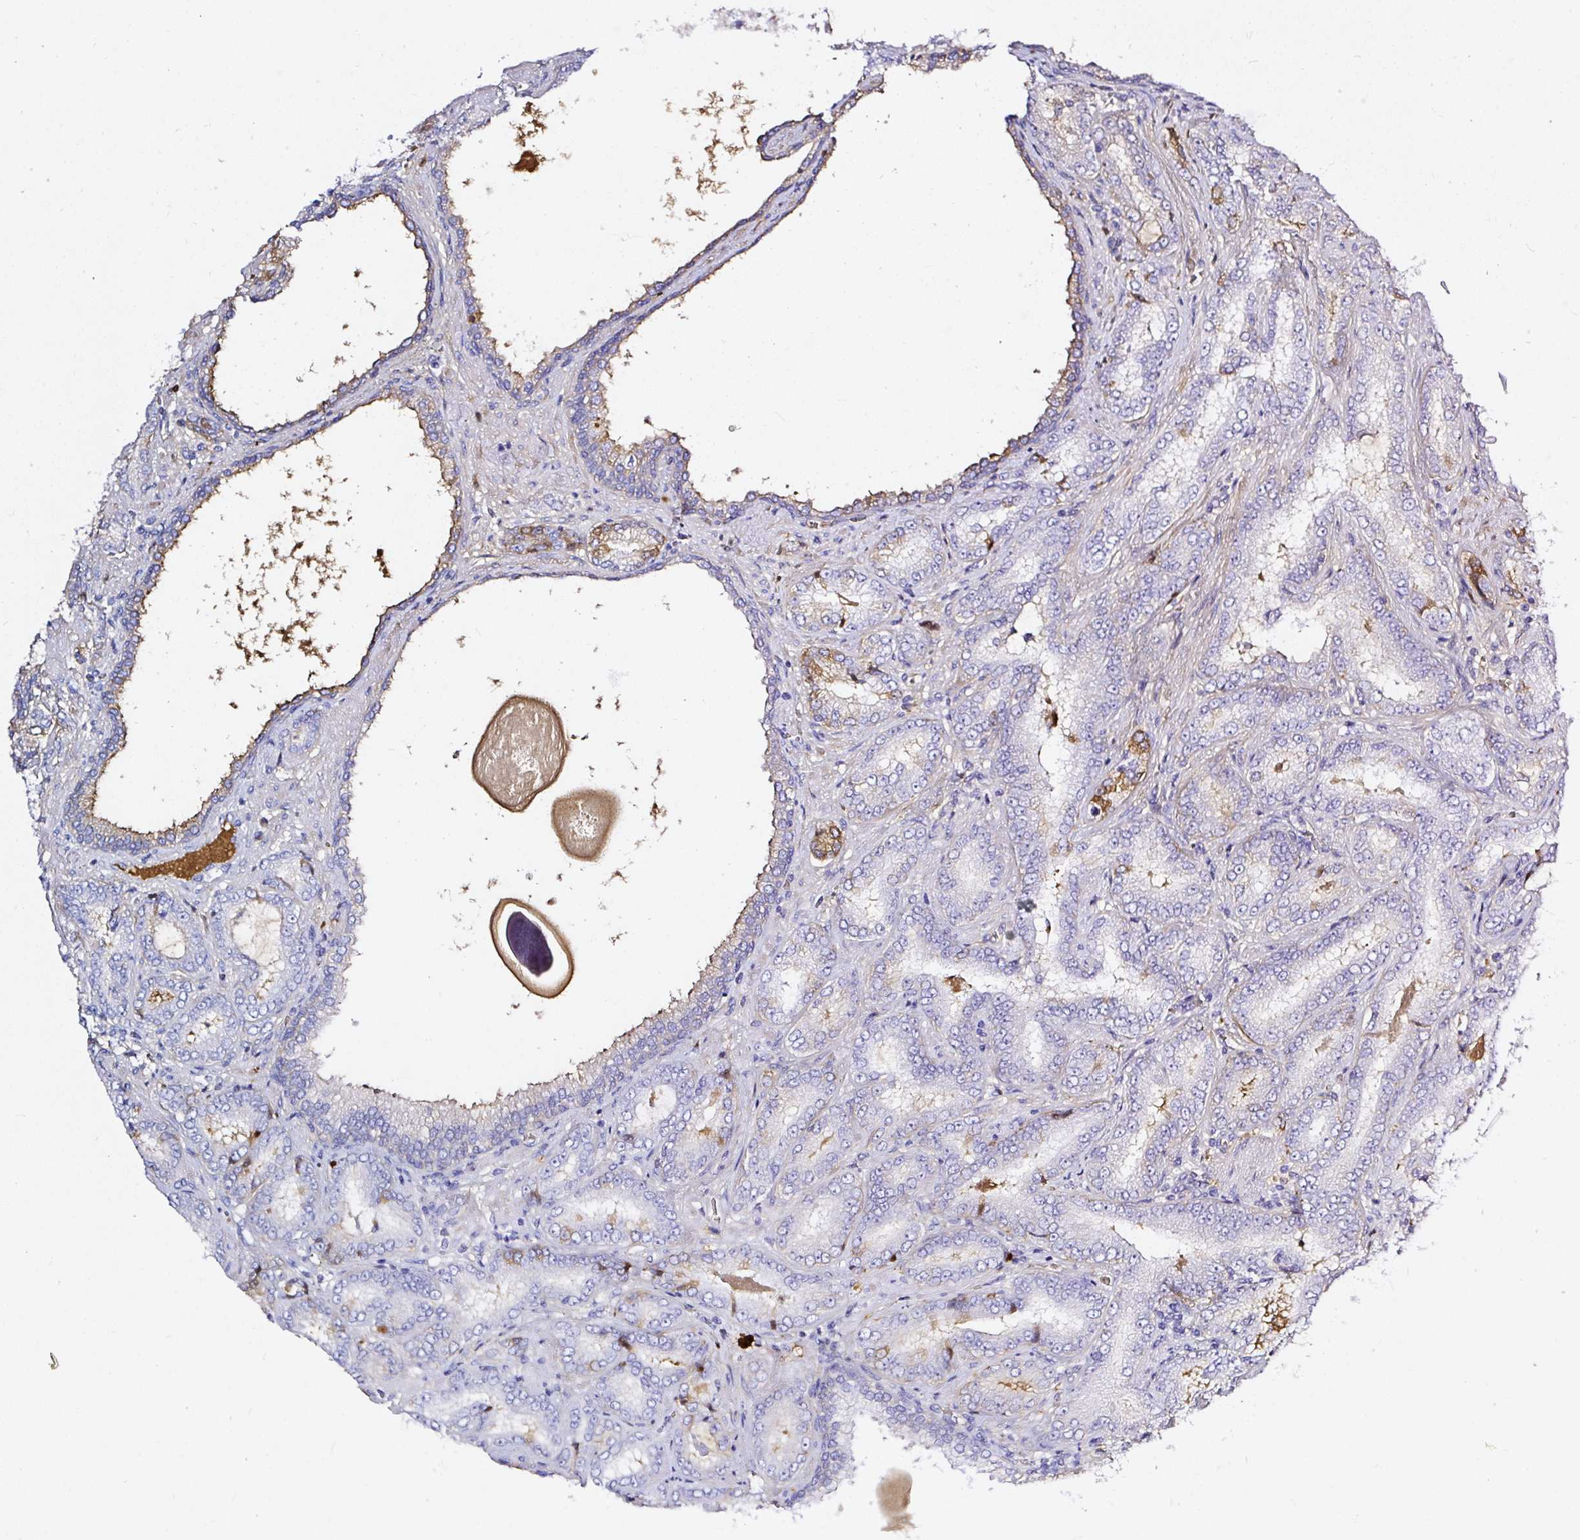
{"staining": {"intensity": "negative", "quantity": "none", "location": "none"}, "tissue": "prostate cancer", "cell_type": "Tumor cells", "image_type": "cancer", "snomed": [{"axis": "morphology", "description": "Adenocarcinoma, High grade"}, {"axis": "topography", "description": "Prostate"}], "caption": "Tumor cells are negative for brown protein staining in prostate adenocarcinoma (high-grade).", "gene": "CLEC3B", "patient": {"sex": "male", "age": 72}}